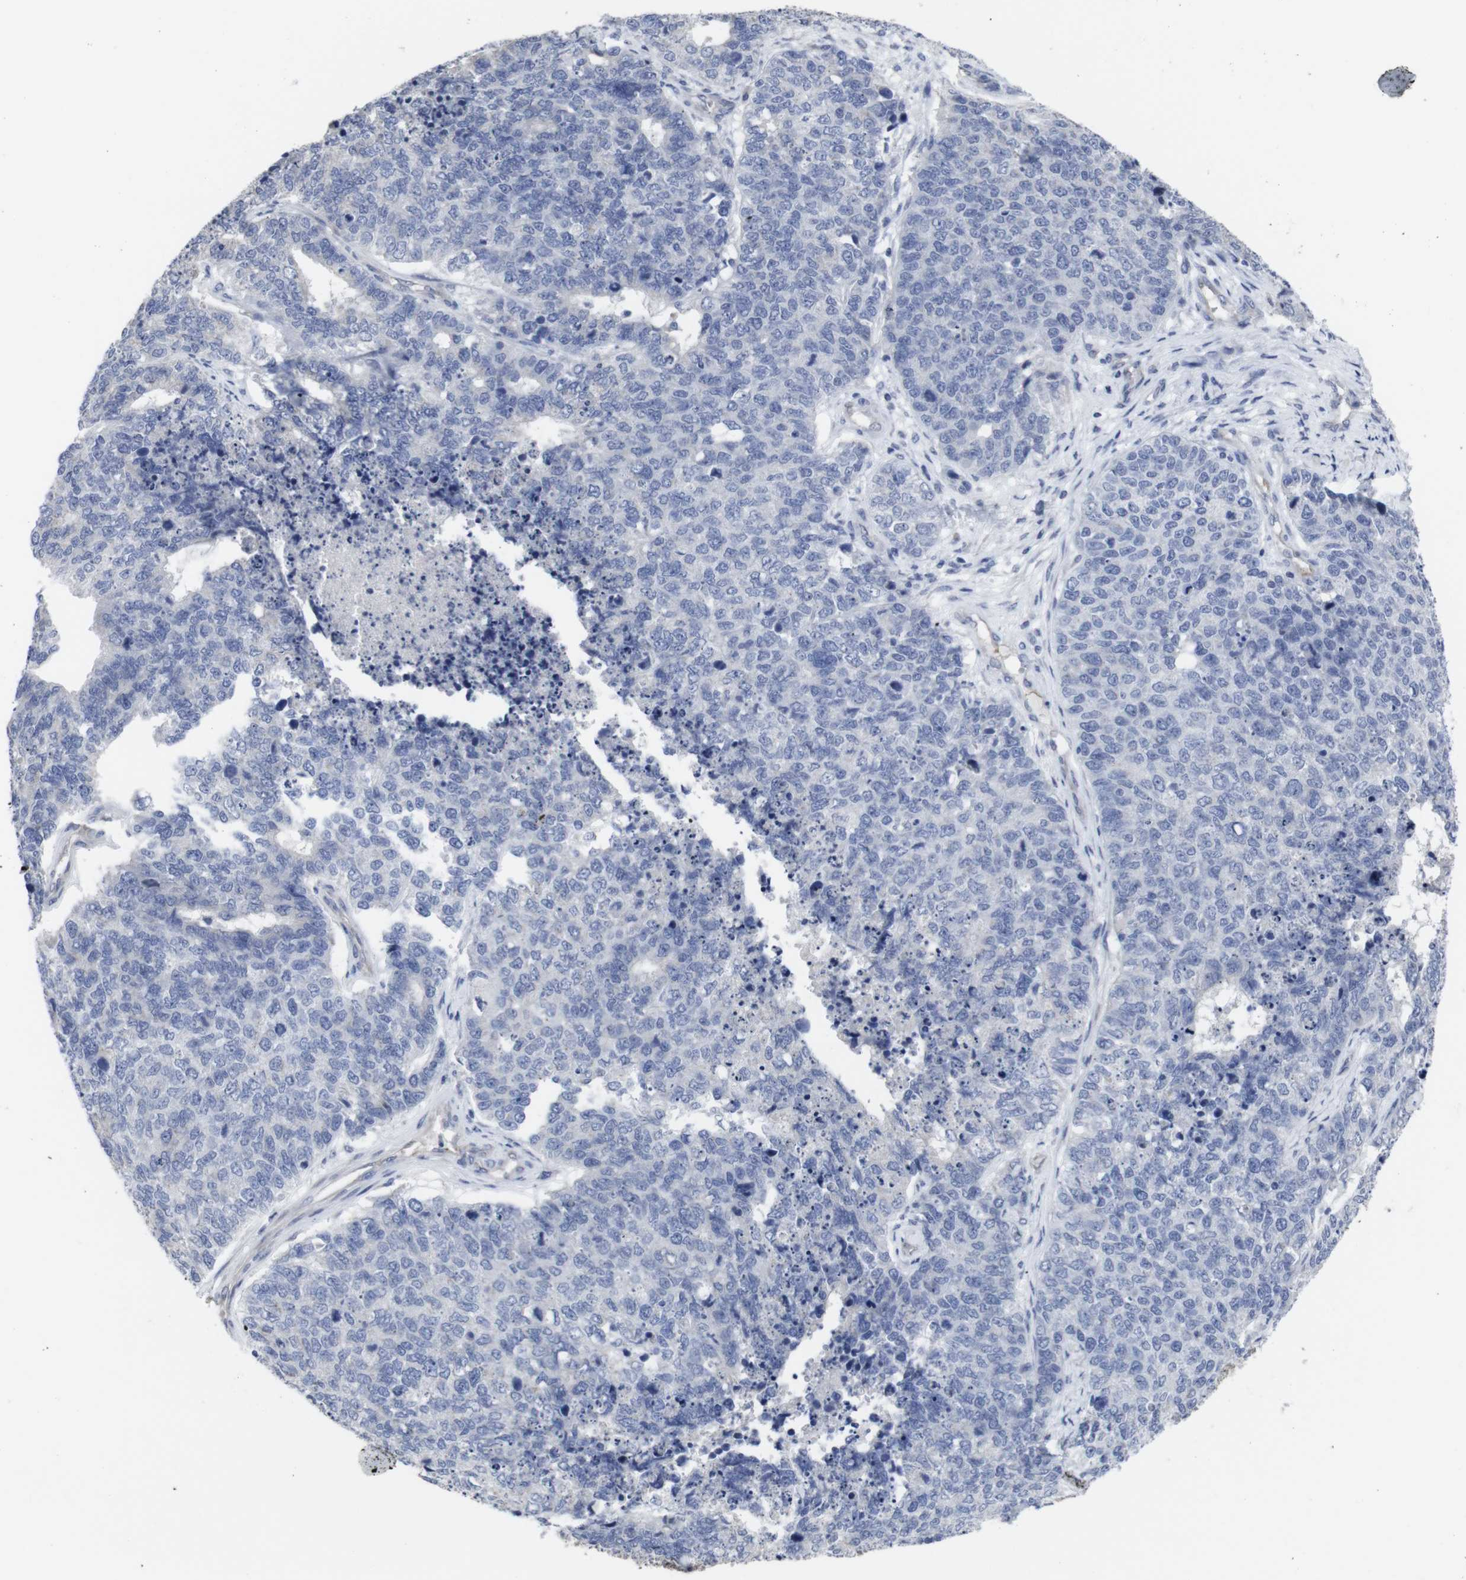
{"staining": {"intensity": "negative", "quantity": "none", "location": "none"}, "tissue": "cervical cancer", "cell_type": "Tumor cells", "image_type": "cancer", "snomed": [{"axis": "morphology", "description": "Squamous cell carcinoma, NOS"}, {"axis": "topography", "description": "Cervix"}], "caption": "High magnification brightfield microscopy of cervical cancer stained with DAB (brown) and counterstained with hematoxylin (blue): tumor cells show no significant positivity. (DAB (3,3'-diaminobenzidine) immunohistochemistry (IHC) with hematoxylin counter stain).", "gene": "SNCG", "patient": {"sex": "female", "age": 63}}